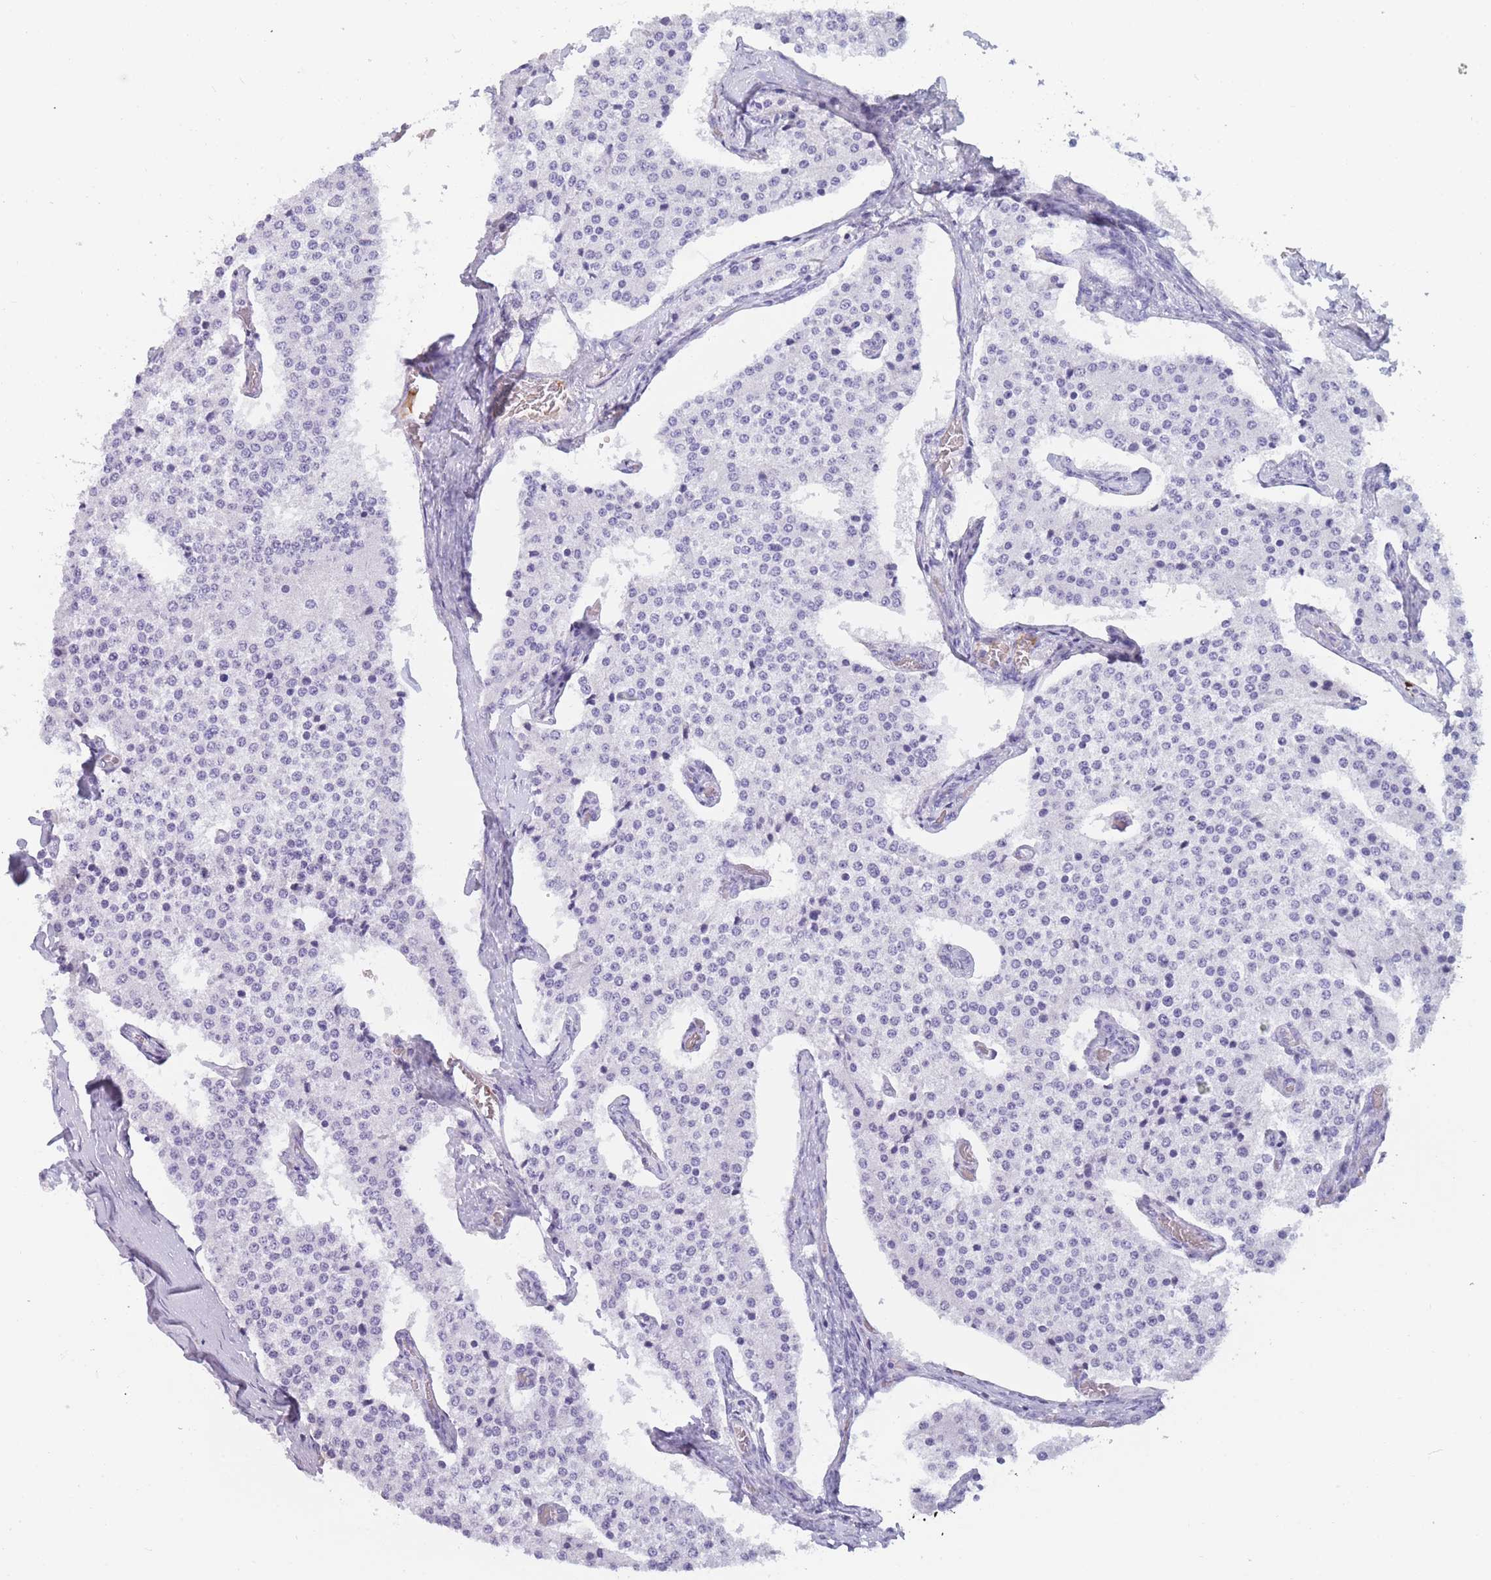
{"staining": {"intensity": "negative", "quantity": "none", "location": "none"}, "tissue": "carcinoid", "cell_type": "Tumor cells", "image_type": "cancer", "snomed": [{"axis": "morphology", "description": "Carcinoid, malignant, NOS"}, {"axis": "topography", "description": "Colon"}], "caption": "An image of human carcinoid is negative for staining in tumor cells.", "gene": "TNFSF11", "patient": {"sex": "female", "age": 52}}